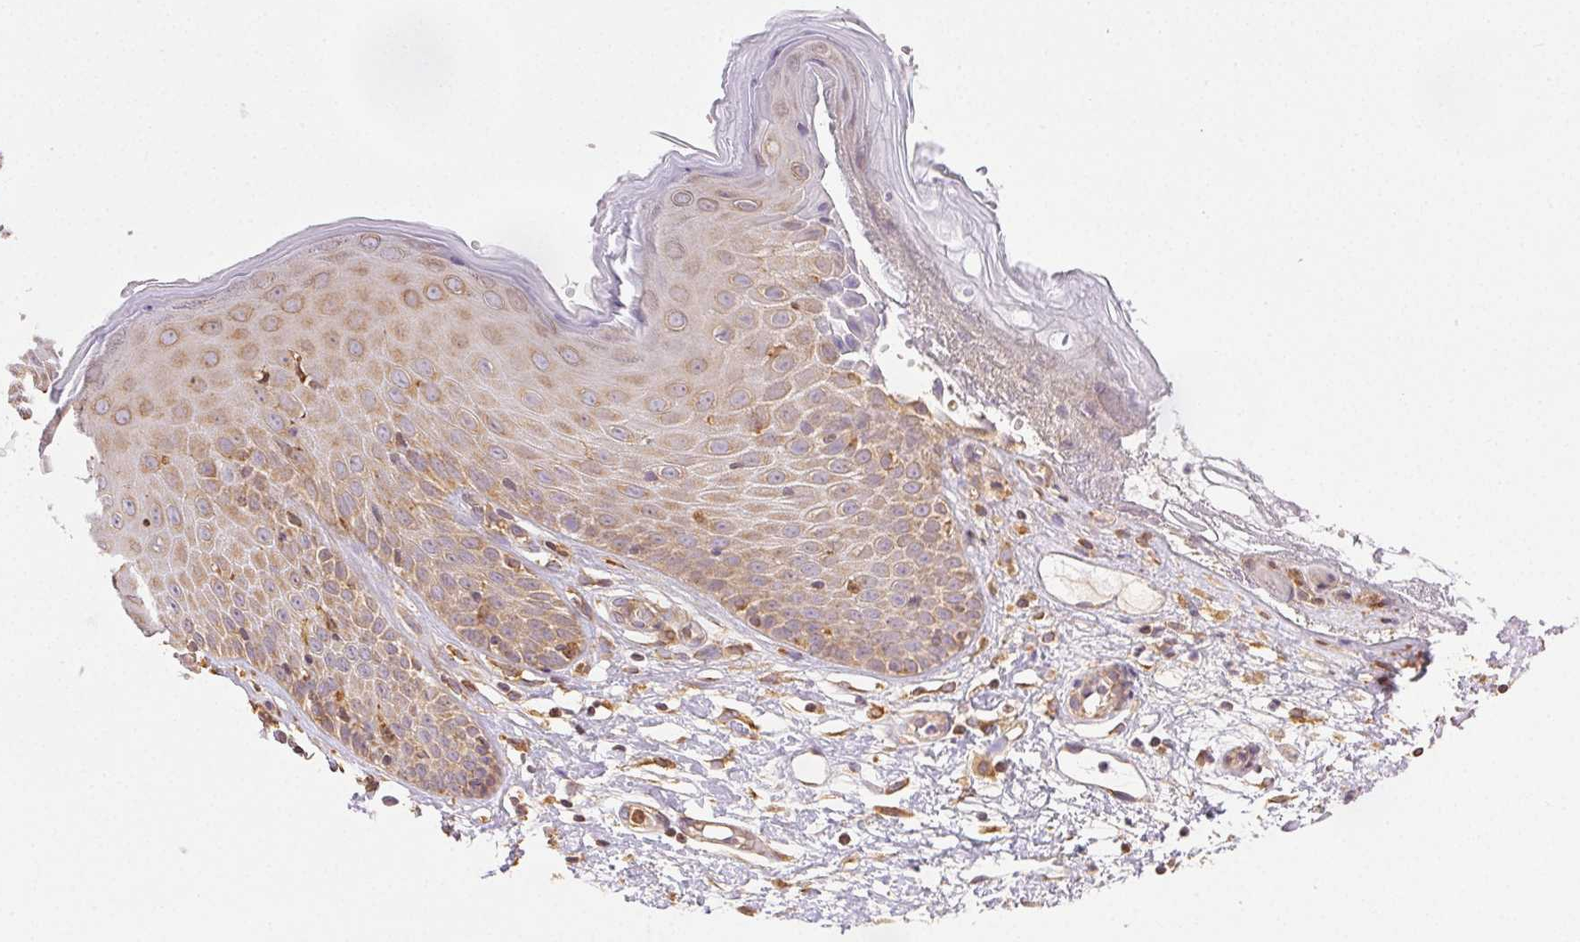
{"staining": {"intensity": "moderate", "quantity": ">75%", "location": "cytoplasmic/membranous"}, "tissue": "skin", "cell_type": "Epidermal cells", "image_type": "normal", "snomed": [{"axis": "morphology", "description": "Normal tissue, NOS"}, {"axis": "topography", "description": "Vulva"}], "caption": "Protein expression analysis of benign skin reveals moderate cytoplasmic/membranous staining in approximately >75% of epidermal cells. The staining was performed using DAB, with brown indicating positive protein expression. Nuclei are stained blue with hematoxylin.", "gene": "ENTREP1", "patient": {"sex": "female", "age": 68}}